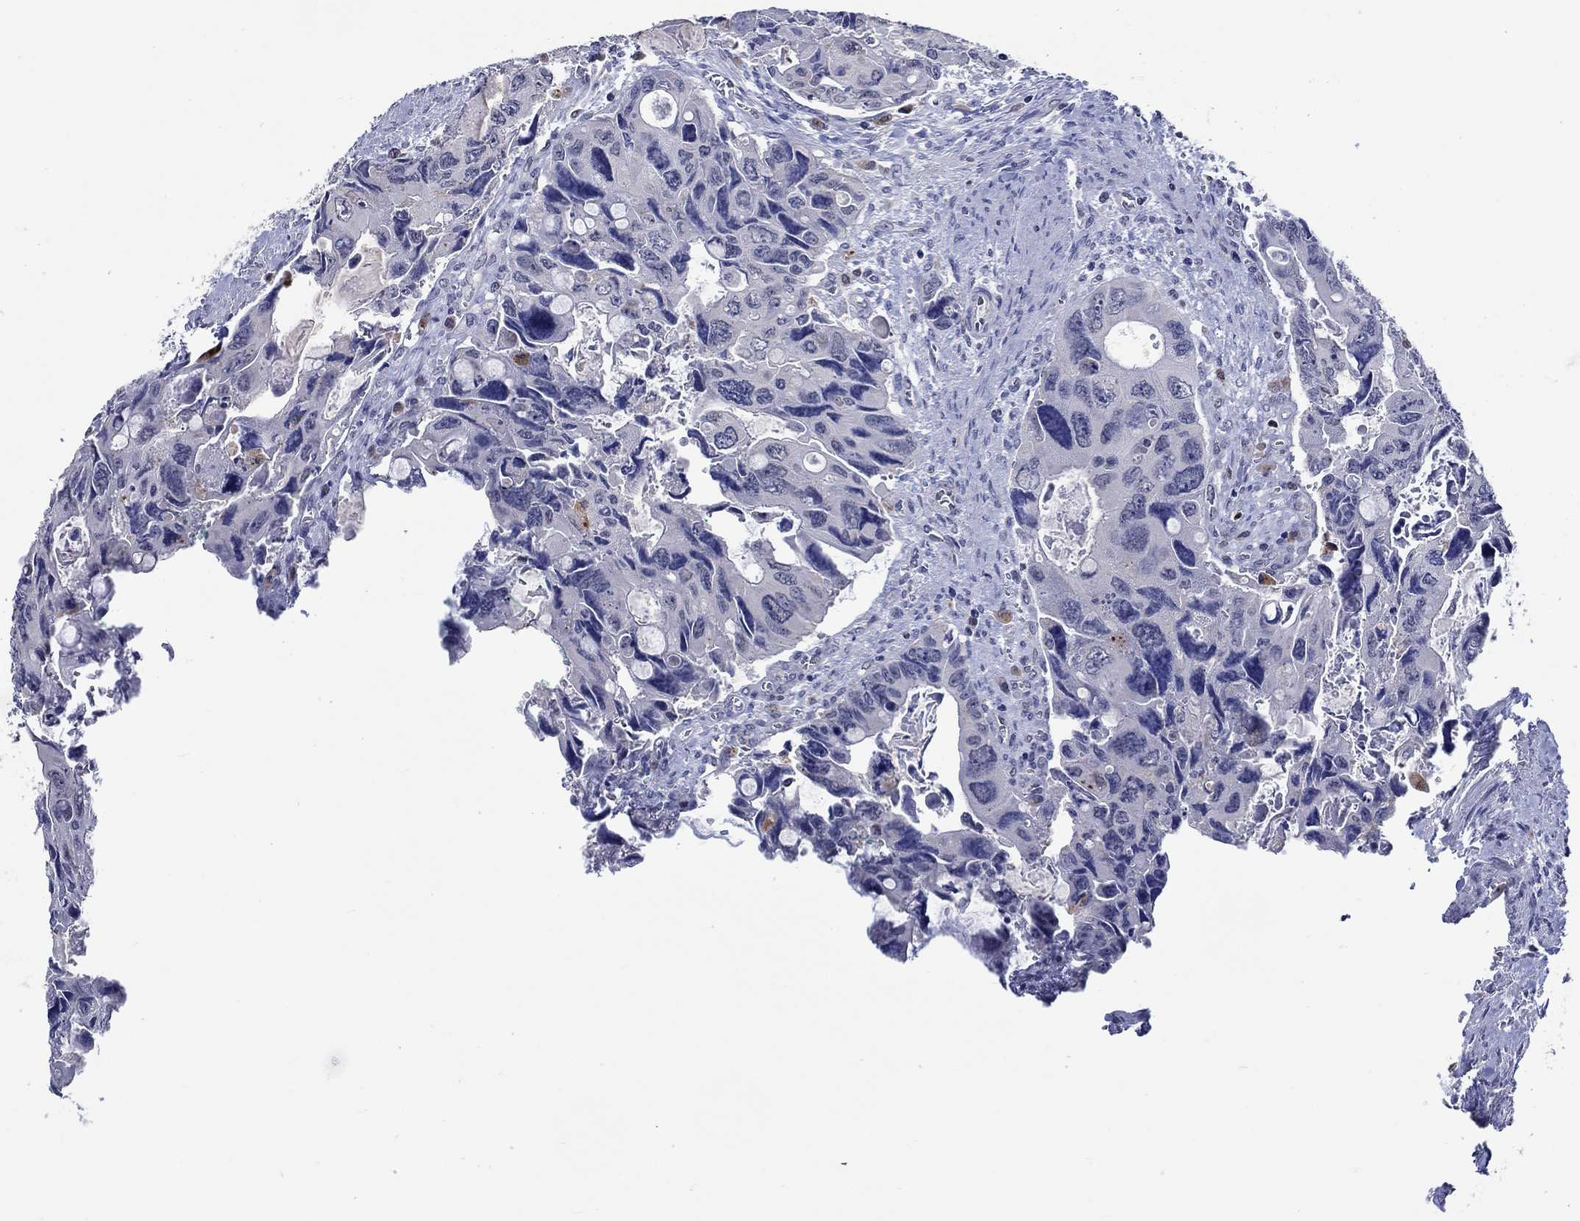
{"staining": {"intensity": "negative", "quantity": "none", "location": "none"}, "tissue": "colorectal cancer", "cell_type": "Tumor cells", "image_type": "cancer", "snomed": [{"axis": "morphology", "description": "Adenocarcinoma, NOS"}, {"axis": "topography", "description": "Rectum"}], "caption": "The image shows no staining of tumor cells in adenocarcinoma (colorectal).", "gene": "GATA2", "patient": {"sex": "male", "age": 62}}